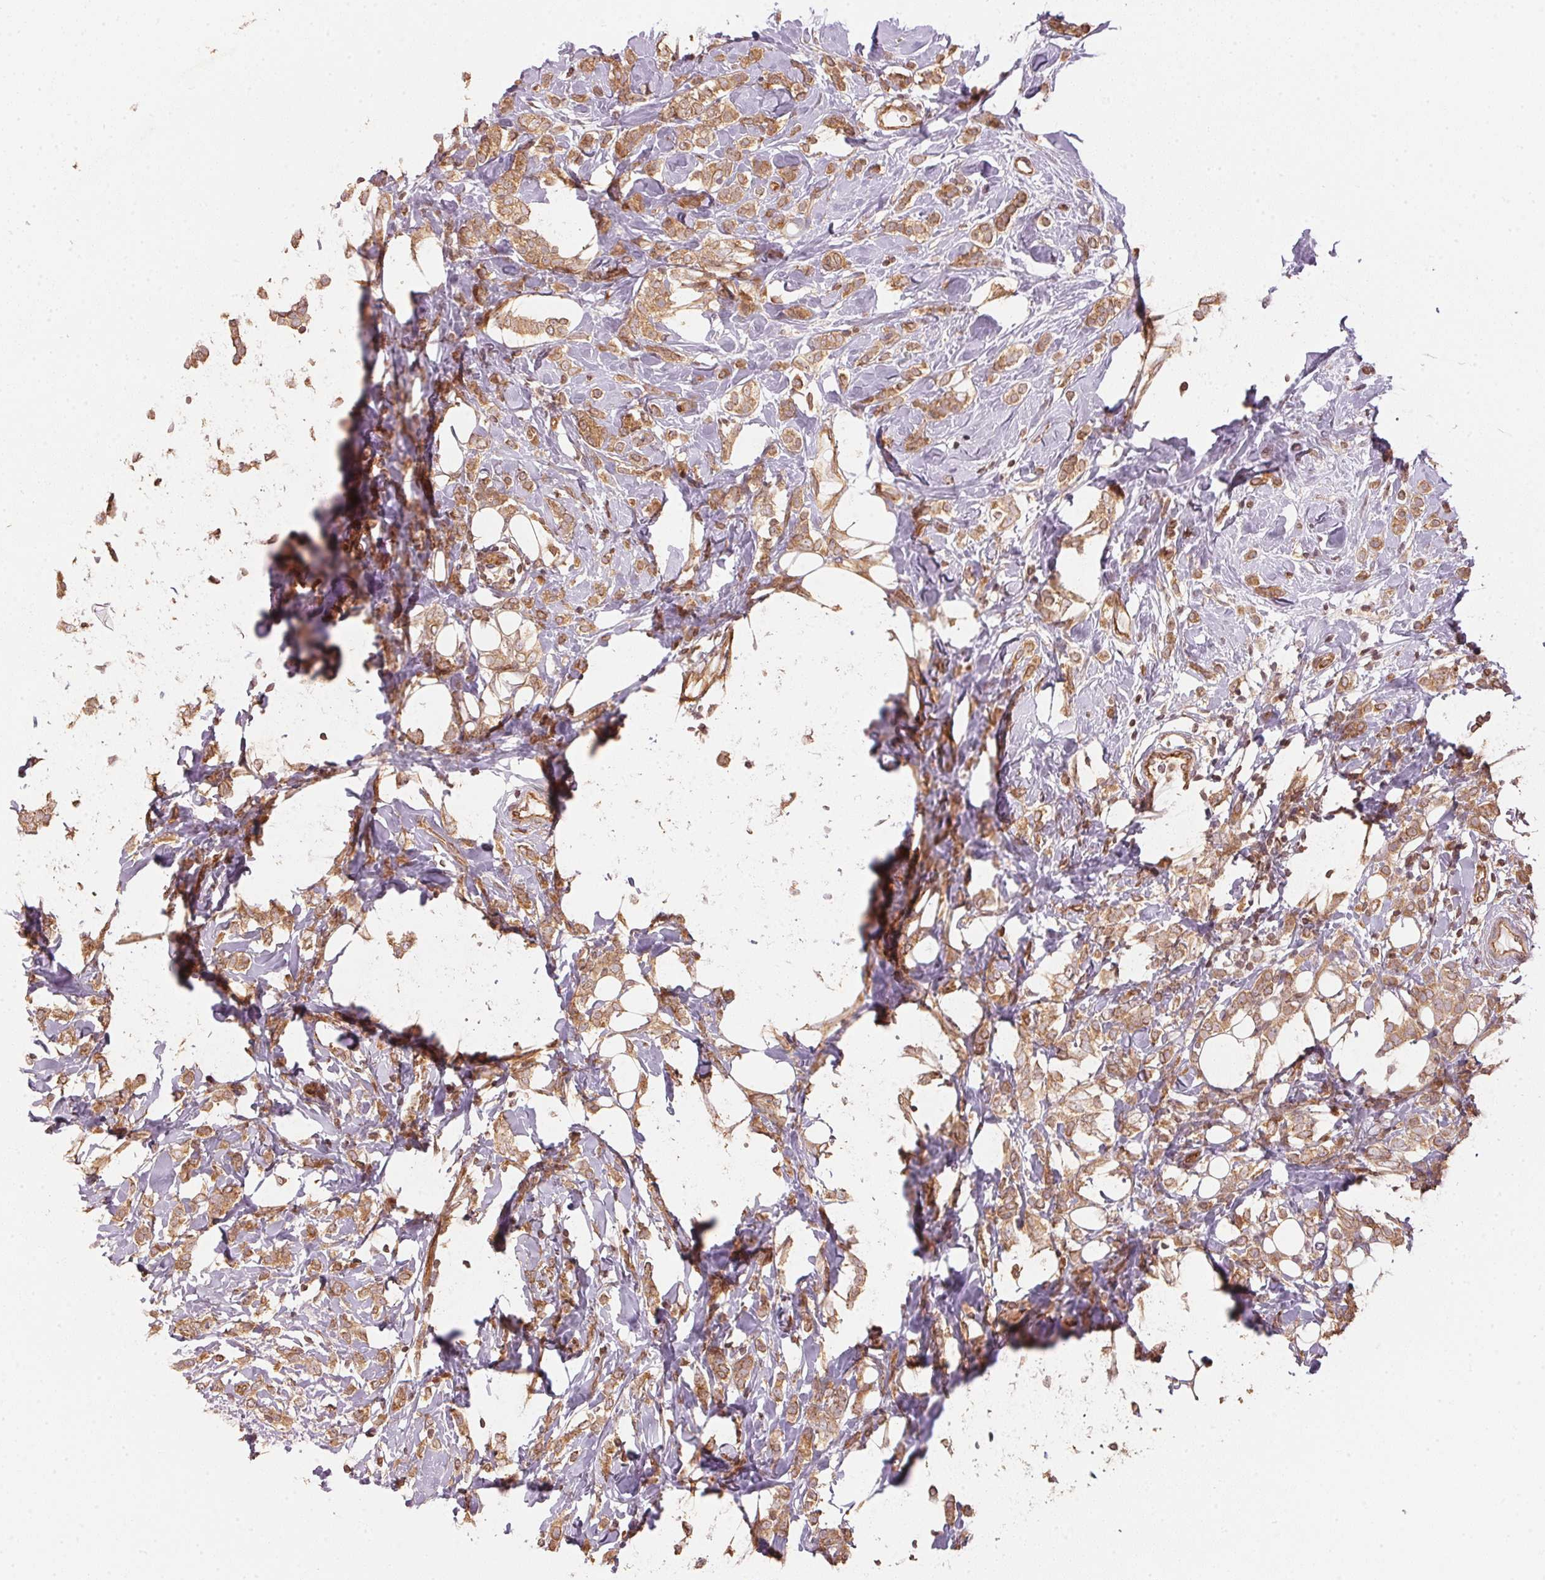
{"staining": {"intensity": "moderate", "quantity": ">75%", "location": "cytoplasmic/membranous"}, "tissue": "breast cancer", "cell_type": "Tumor cells", "image_type": "cancer", "snomed": [{"axis": "morphology", "description": "Lobular carcinoma"}, {"axis": "topography", "description": "Breast"}], "caption": "Breast lobular carcinoma tissue exhibits moderate cytoplasmic/membranous expression in about >75% of tumor cells", "gene": "STRN4", "patient": {"sex": "female", "age": 49}}